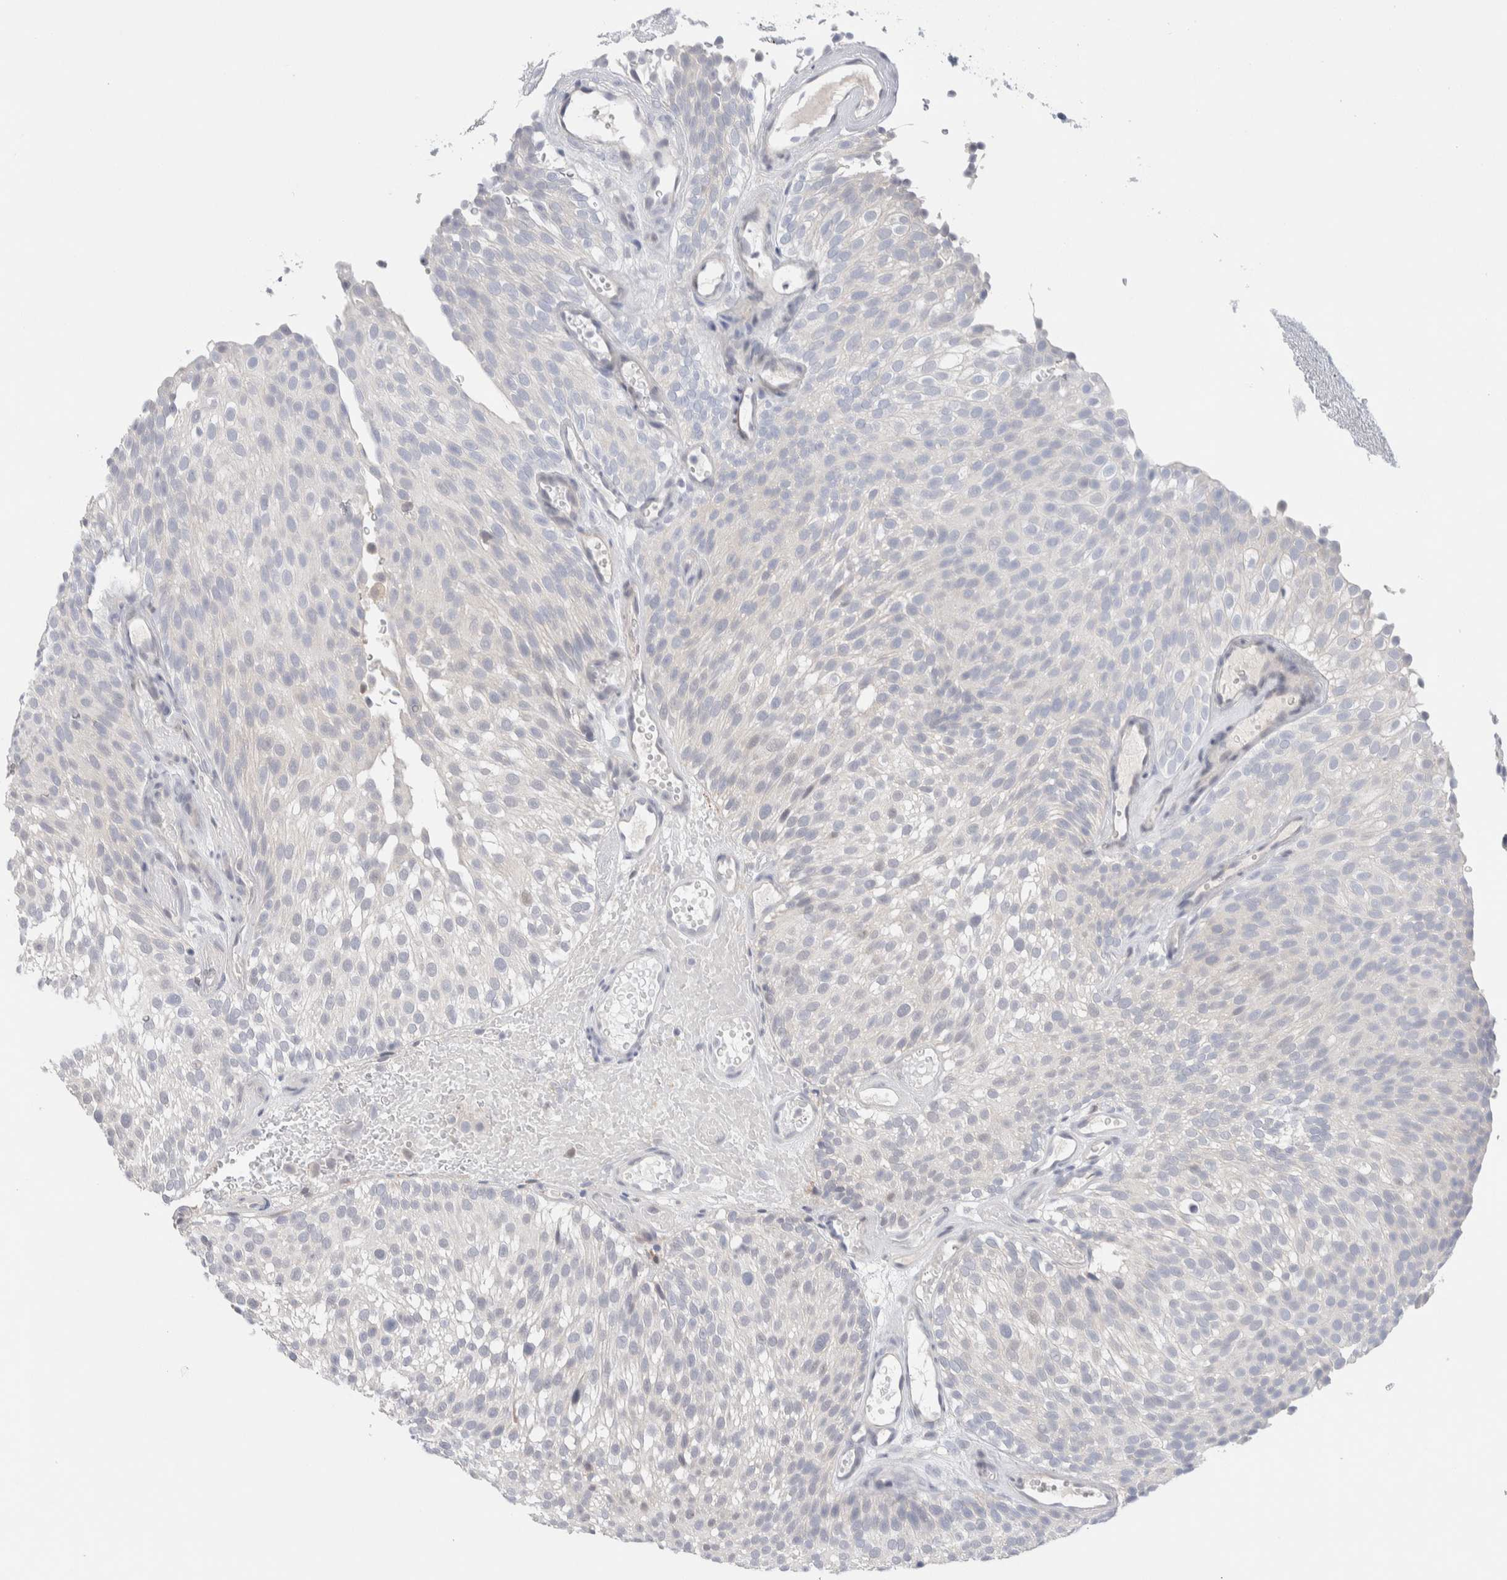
{"staining": {"intensity": "negative", "quantity": "none", "location": "none"}, "tissue": "urothelial cancer", "cell_type": "Tumor cells", "image_type": "cancer", "snomed": [{"axis": "morphology", "description": "Urothelial carcinoma, Low grade"}, {"axis": "topography", "description": "Urinary bladder"}], "caption": "A high-resolution histopathology image shows immunohistochemistry staining of urothelial cancer, which reveals no significant staining in tumor cells.", "gene": "DNAJB6", "patient": {"sex": "male", "age": 78}}